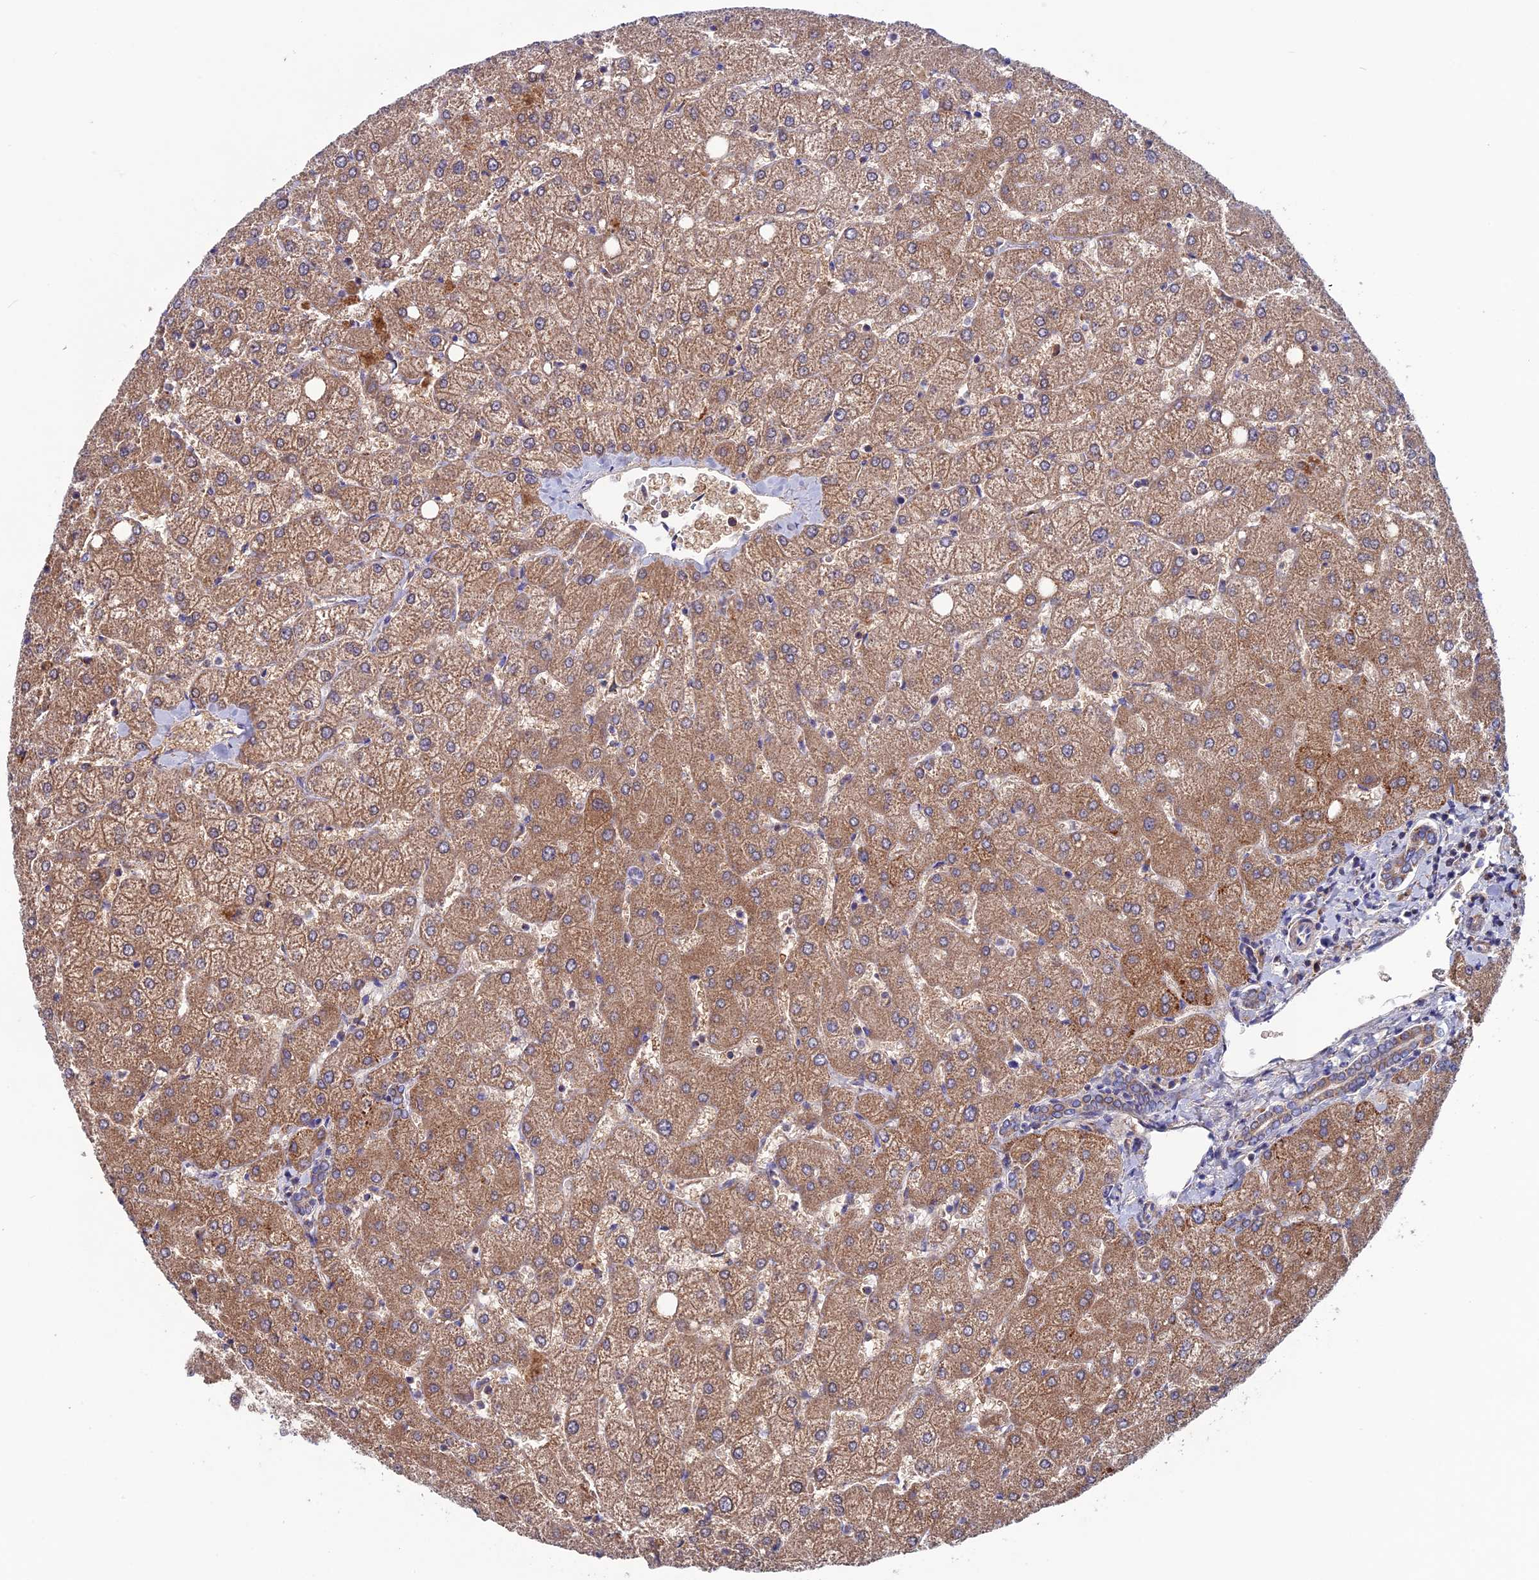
{"staining": {"intensity": "weak", "quantity": ">75%", "location": "cytoplasmic/membranous"}, "tissue": "liver", "cell_type": "Cholangiocytes", "image_type": "normal", "snomed": [{"axis": "morphology", "description": "Normal tissue, NOS"}, {"axis": "topography", "description": "Liver"}], "caption": "The histopathology image exhibits a brown stain indicating the presence of a protein in the cytoplasmic/membranous of cholangiocytes in liver.", "gene": "SLC15A5", "patient": {"sex": "female", "age": 54}}